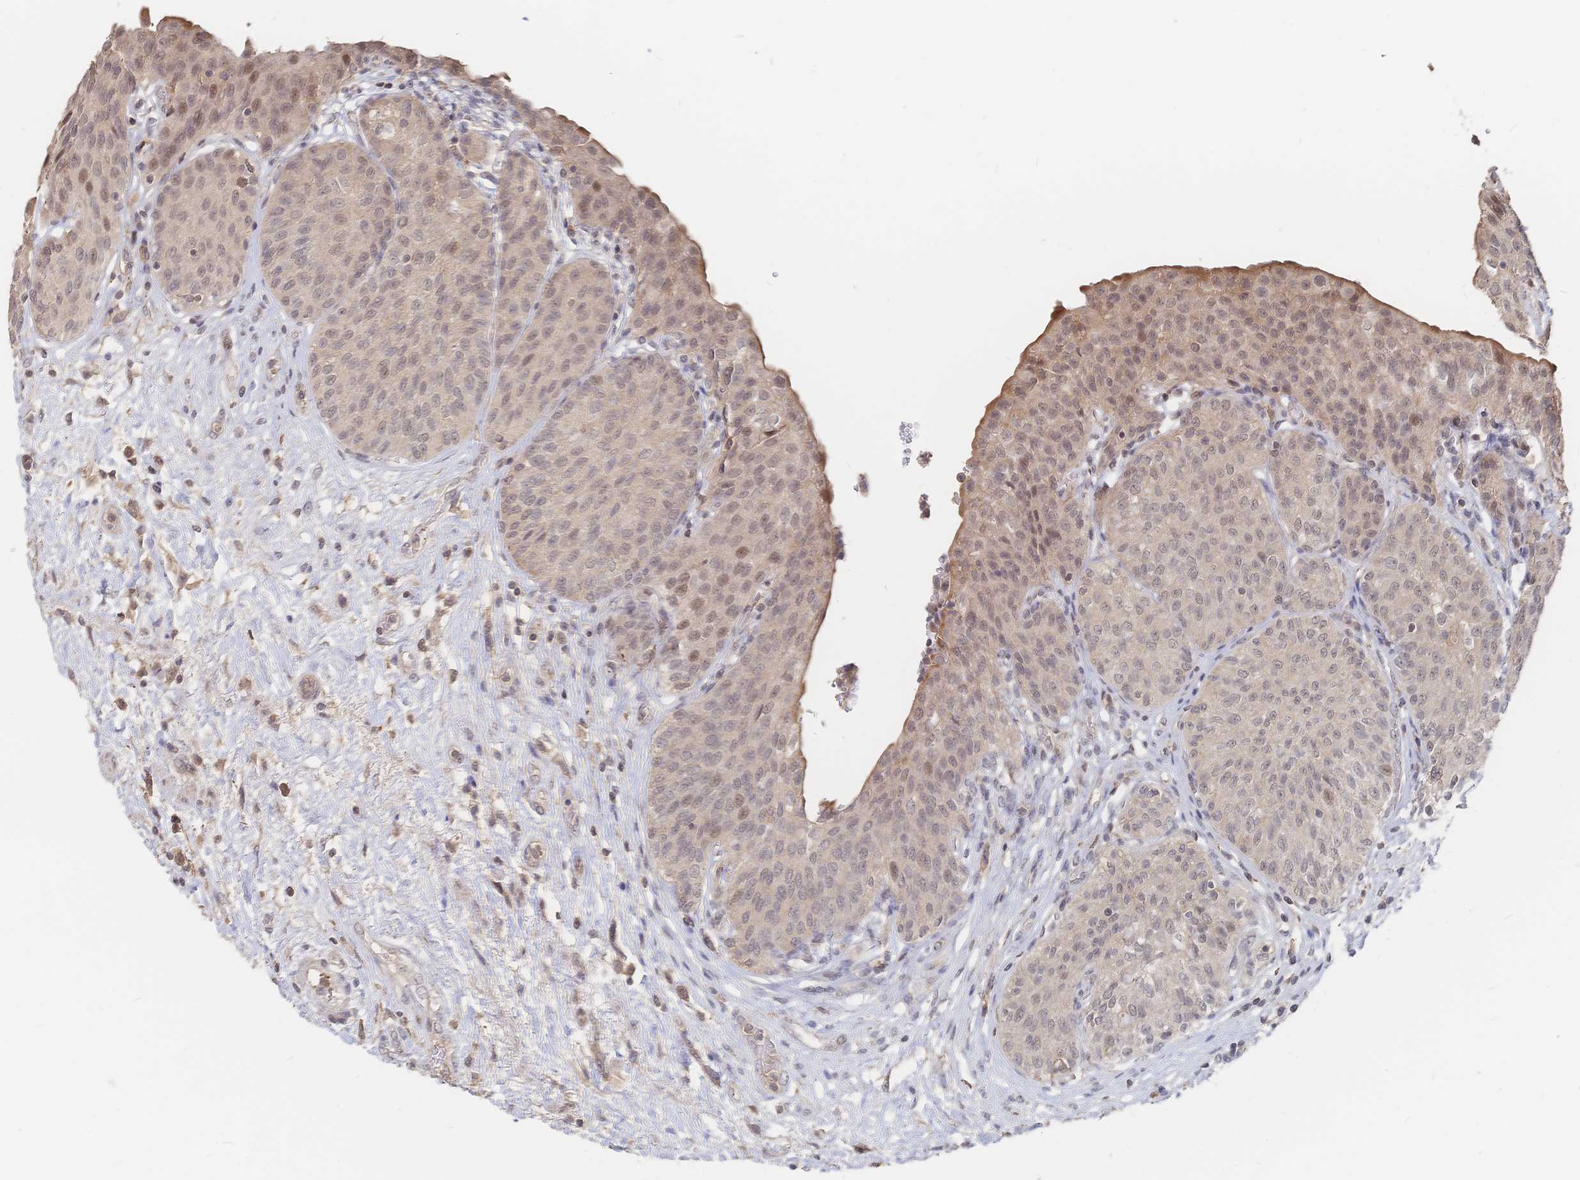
{"staining": {"intensity": "weak", "quantity": "25%-75%", "location": "cytoplasmic/membranous,nuclear"}, "tissue": "urinary bladder", "cell_type": "Urothelial cells", "image_type": "normal", "snomed": [{"axis": "morphology", "description": "Normal tissue, NOS"}, {"axis": "topography", "description": "Urinary bladder"}], "caption": "Immunohistochemistry micrograph of unremarkable human urinary bladder stained for a protein (brown), which displays low levels of weak cytoplasmic/membranous,nuclear positivity in approximately 25%-75% of urothelial cells.", "gene": "LRP5", "patient": {"sex": "male", "age": 68}}